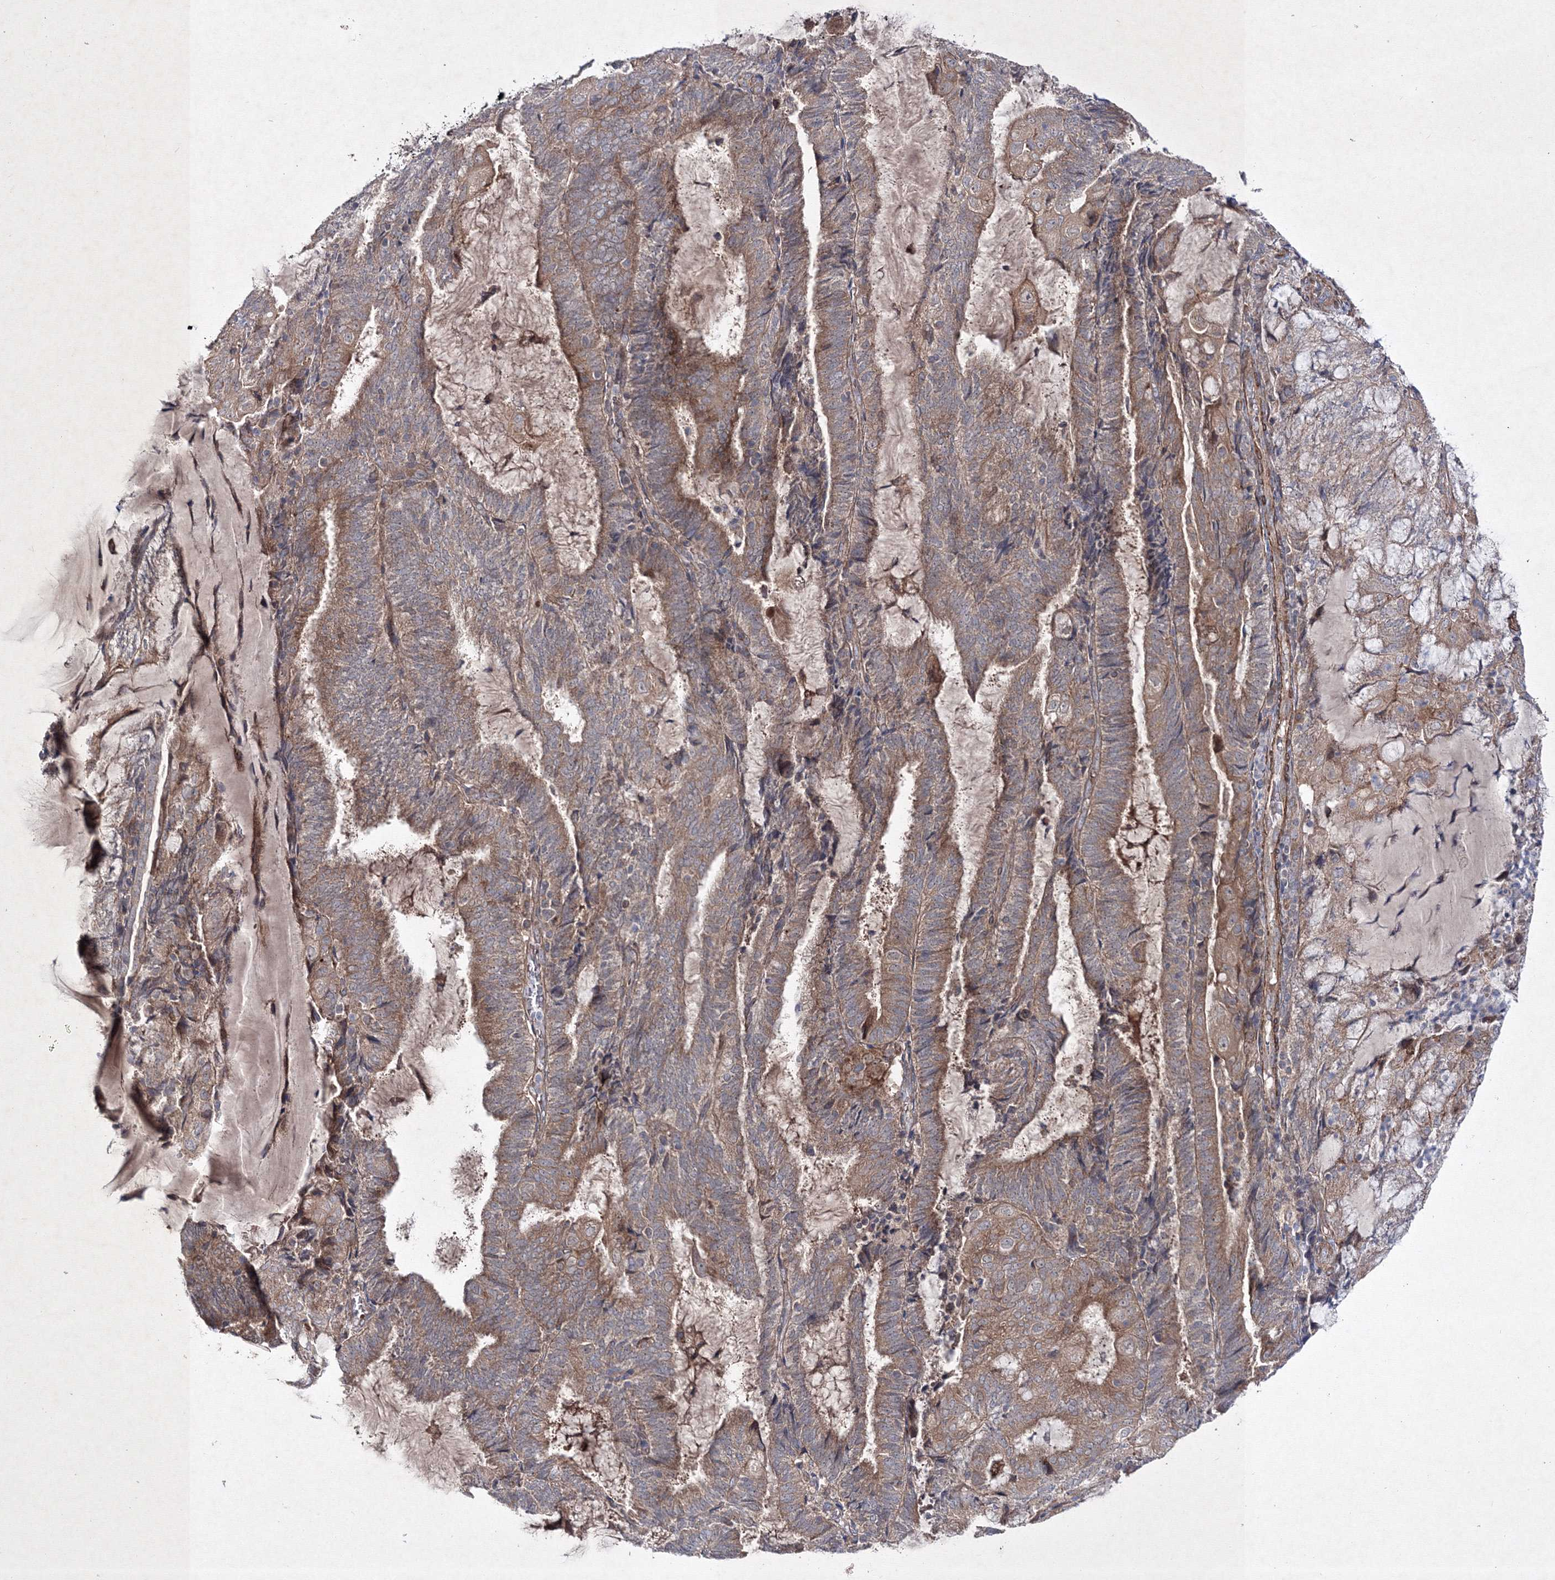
{"staining": {"intensity": "moderate", "quantity": ">75%", "location": "cytoplasmic/membranous"}, "tissue": "endometrial cancer", "cell_type": "Tumor cells", "image_type": "cancer", "snomed": [{"axis": "morphology", "description": "Adenocarcinoma, NOS"}, {"axis": "topography", "description": "Endometrium"}], "caption": "IHC (DAB (3,3'-diaminobenzidine)) staining of endometrial cancer (adenocarcinoma) reveals moderate cytoplasmic/membranous protein positivity in approximately >75% of tumor cells.", "gene": "GFM1", "patient": {"sex": "female", "age": 81}}